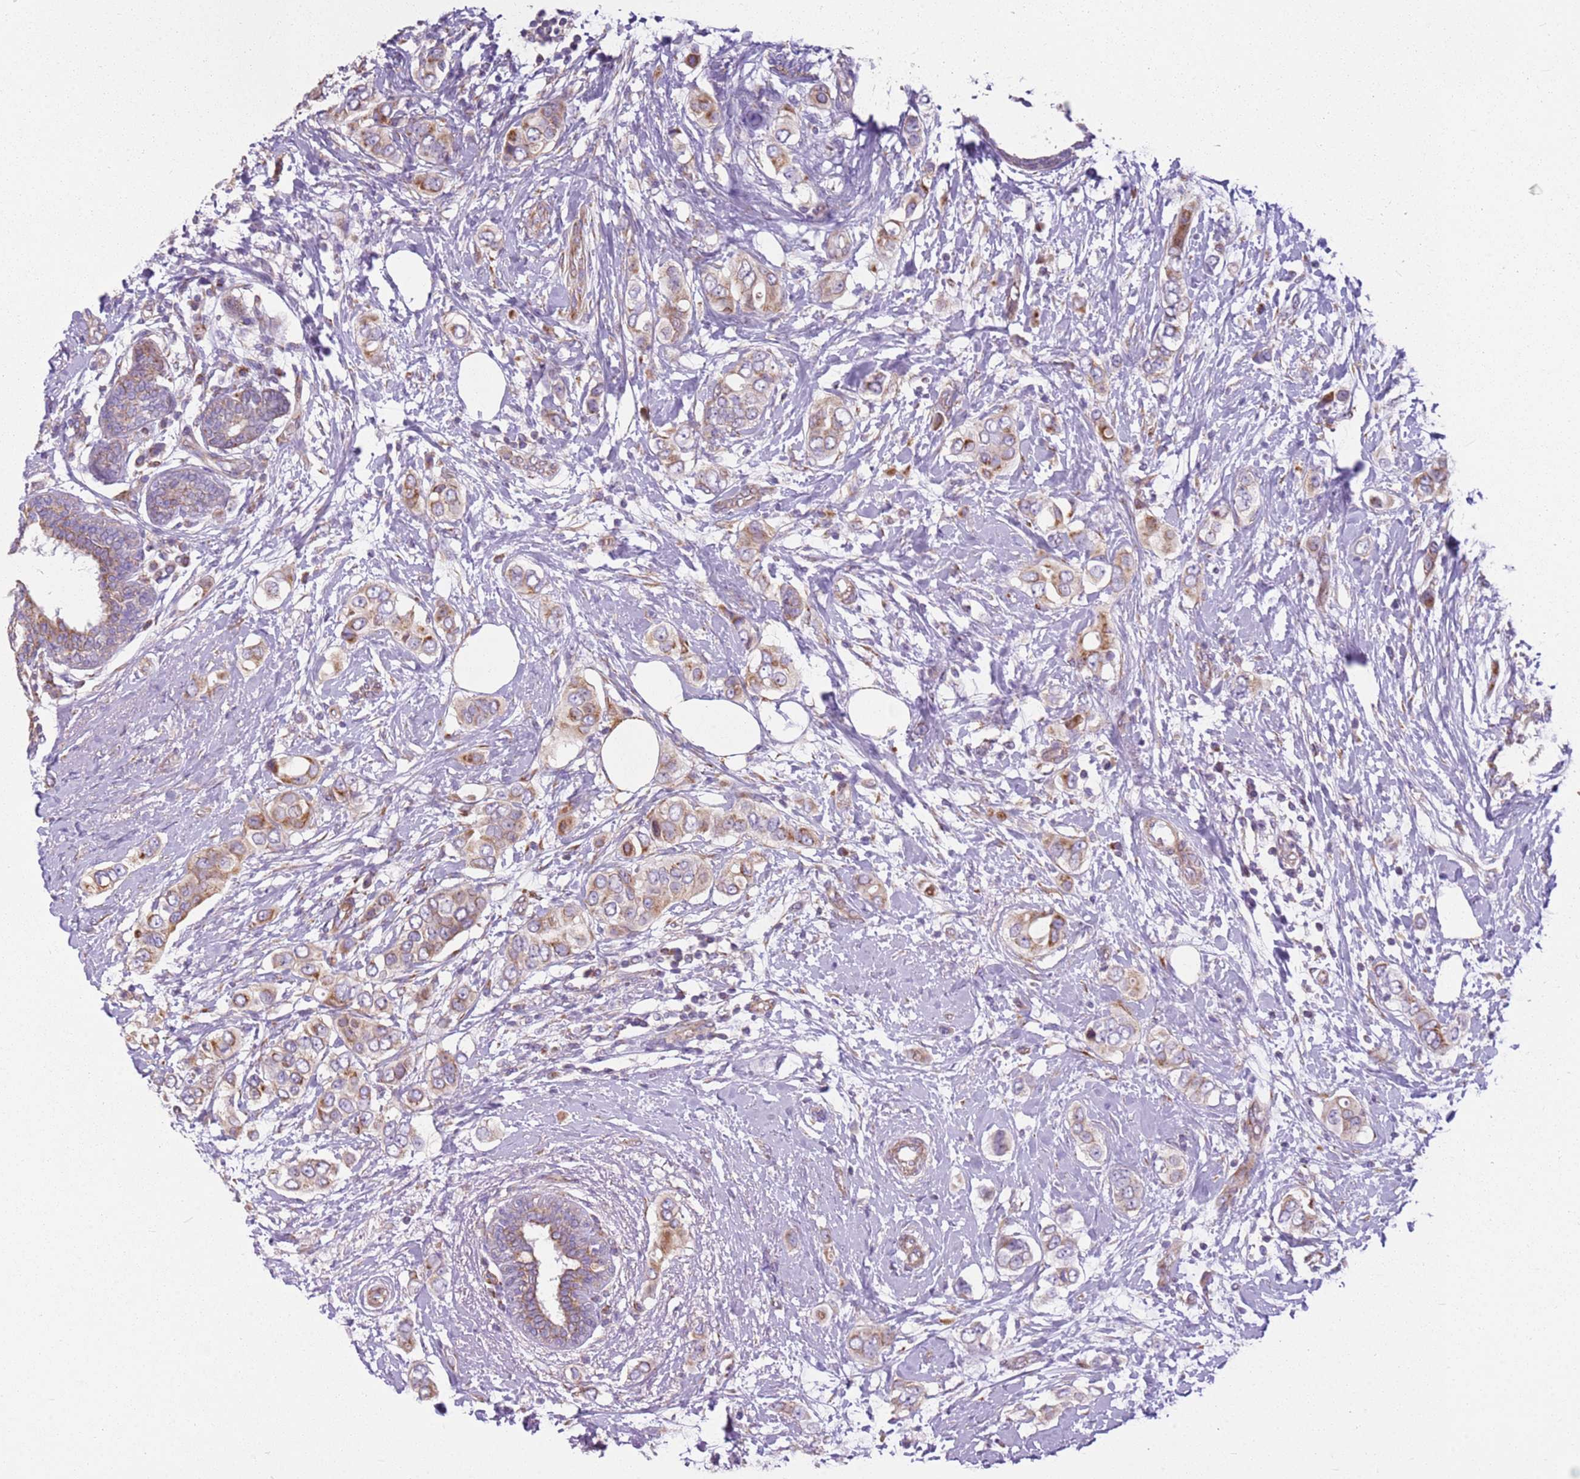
{"staining": {"intensity": "moderate", "quantity": "25%-75%", "location": "cytoplasmic/membranous"}, "tissue": "breast cancer", "cell_type": "Tumor cells", "image_type": "cancer", "snomed": [{"axis": "morphology", "description": "Lobular carcinoma"}, {"axis": "topography", "description": "Breast"}], "caption": "Approximately 25%-75% of tumor cells in human breast lobular carcinoma exhibit moderate cytoplasmic/membranous protein staining as visualized by brown immunohistochemical staining.", "gene": "TMEM200C", "patient": {"sex": "female", "age": 51}}